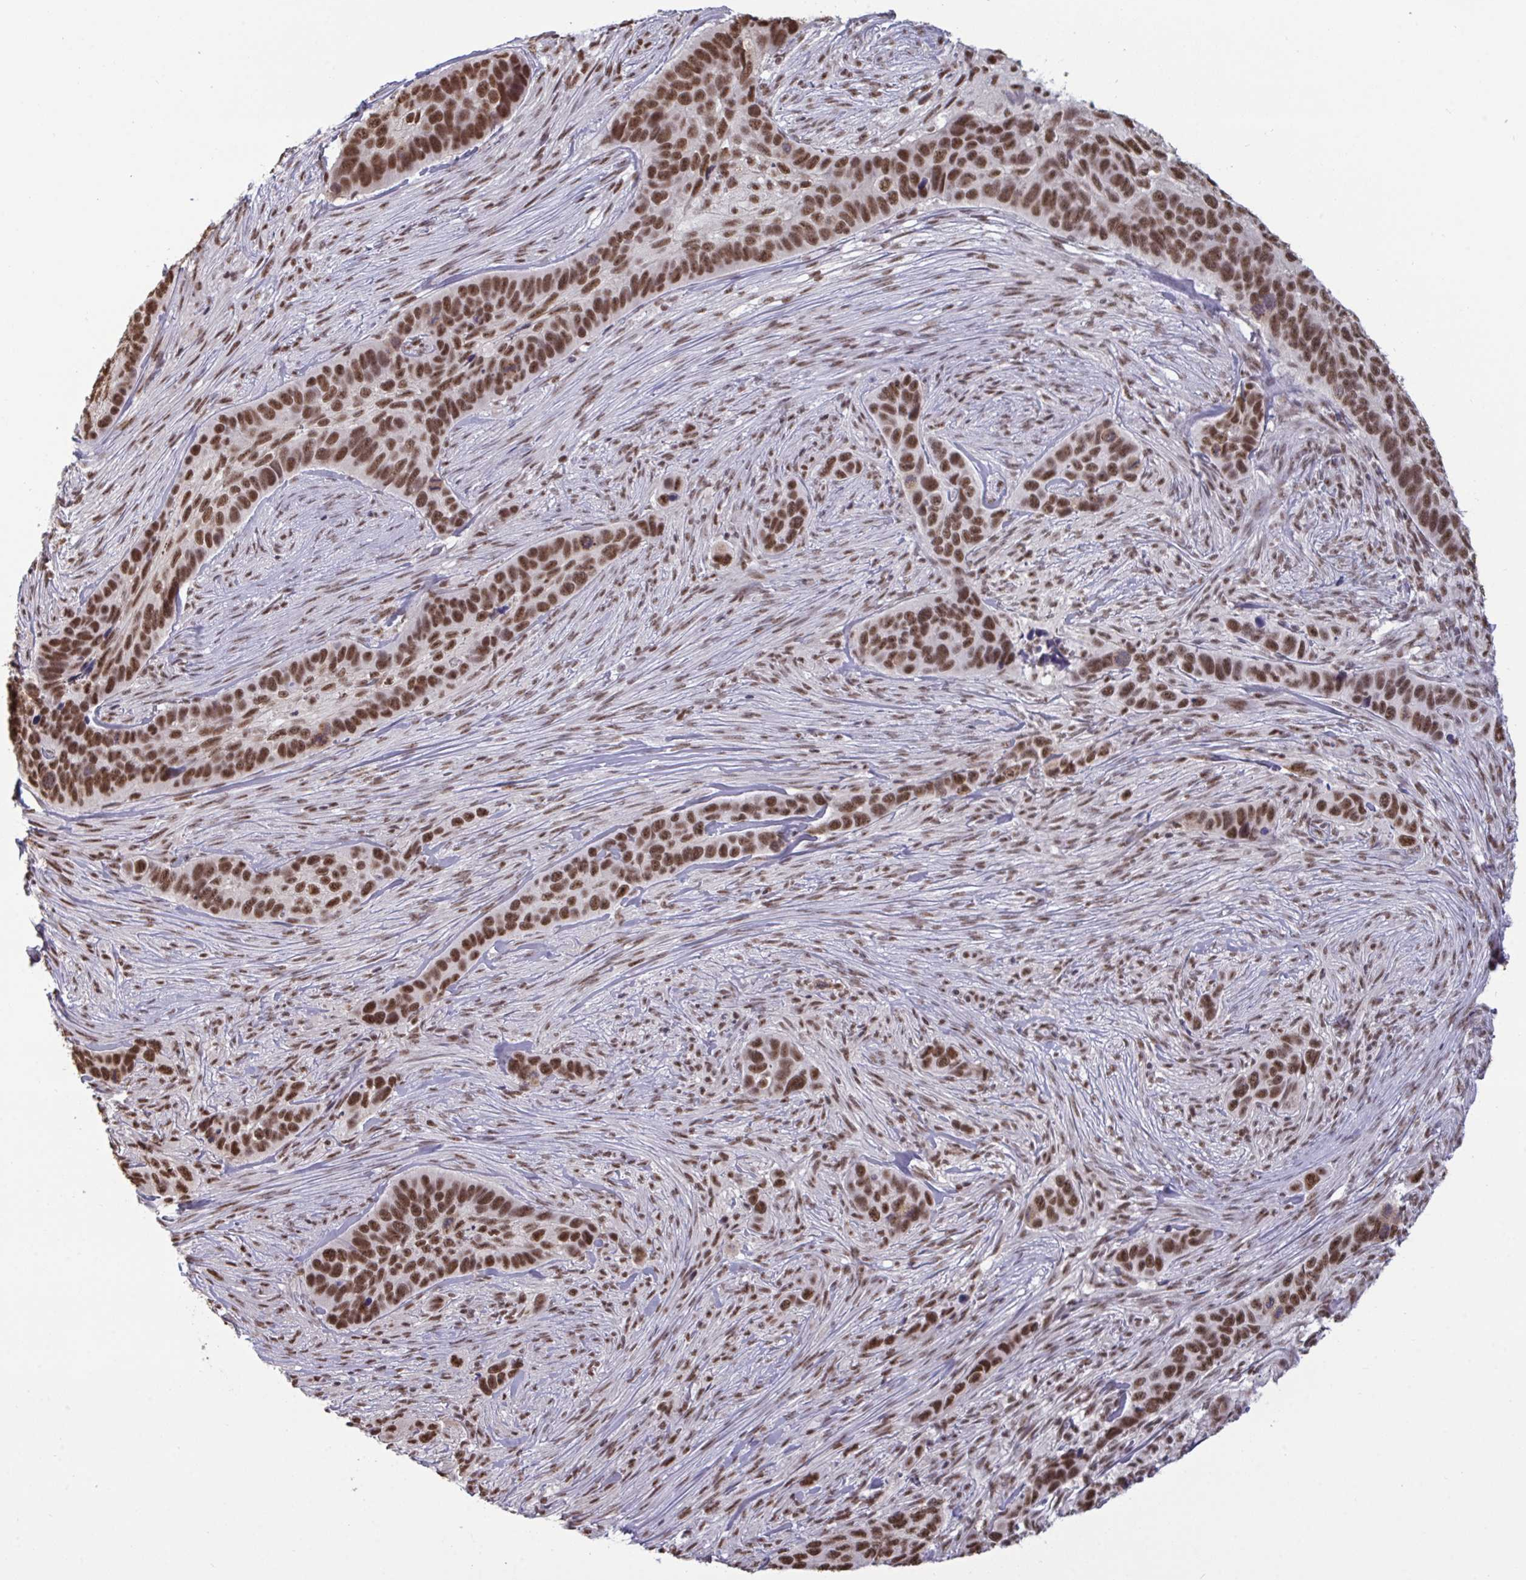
{"staining": {"intensity": "moderate", "quantity": ">75%", "location": "nuclear"}, "tissue": "skin cancer", "cell_type": "Tumor cells", "image_type": "cancer", "snomed": [{"axis": "morphology", "description": "Basal cell carcinoma"}, {"axis": "topography", "description": "Skin"}], "caption": "Immunohistochemistry of skin basal cell carcinoma displays medium levels of moderate nuclear staining in approximately >75% of tumor cells. Ihc stains the protein of interest in brown and the nuclei are stained blue.", "gene": "PUF60", "patient": {"sex": "female", "age": 82}}